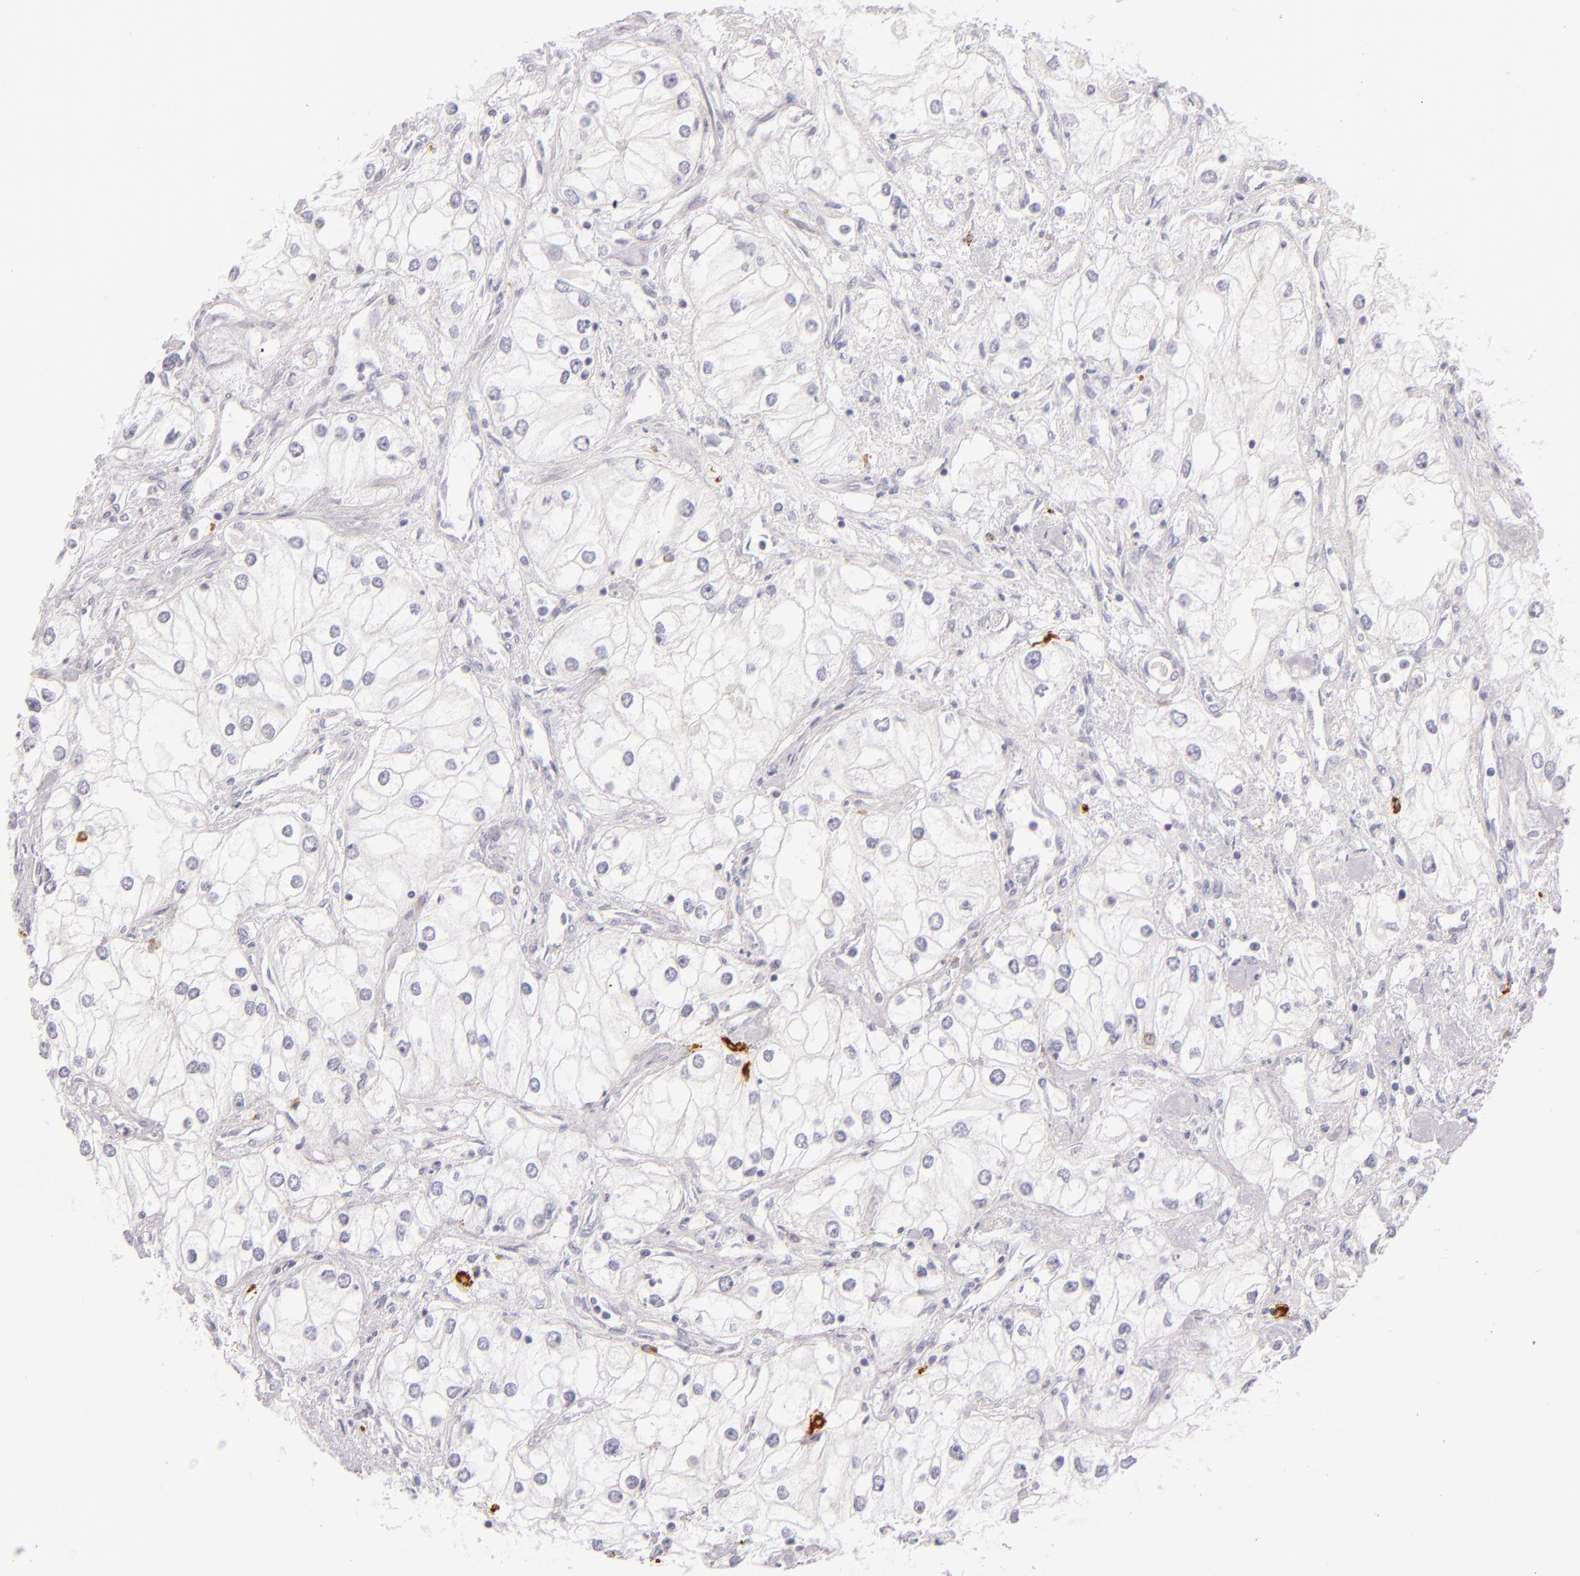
{"staining": {"intensity": "negative", "quantity": "none", "location": "none"}, "tissue": "renal cancer", "cell_type": "Tumor cells", "image_type": "cancer", "snomed": [{"axis": "morphology", "description": "Adenocarcinoma, NOS"}, {"axis": "topography", "description": "Kidney"}], "caption": "IHC of adenocarcinoma (renal) demonstrates no staining in tumor cells.", "gene": "CD207", "patient": {"sex": "male", "age": 57}}